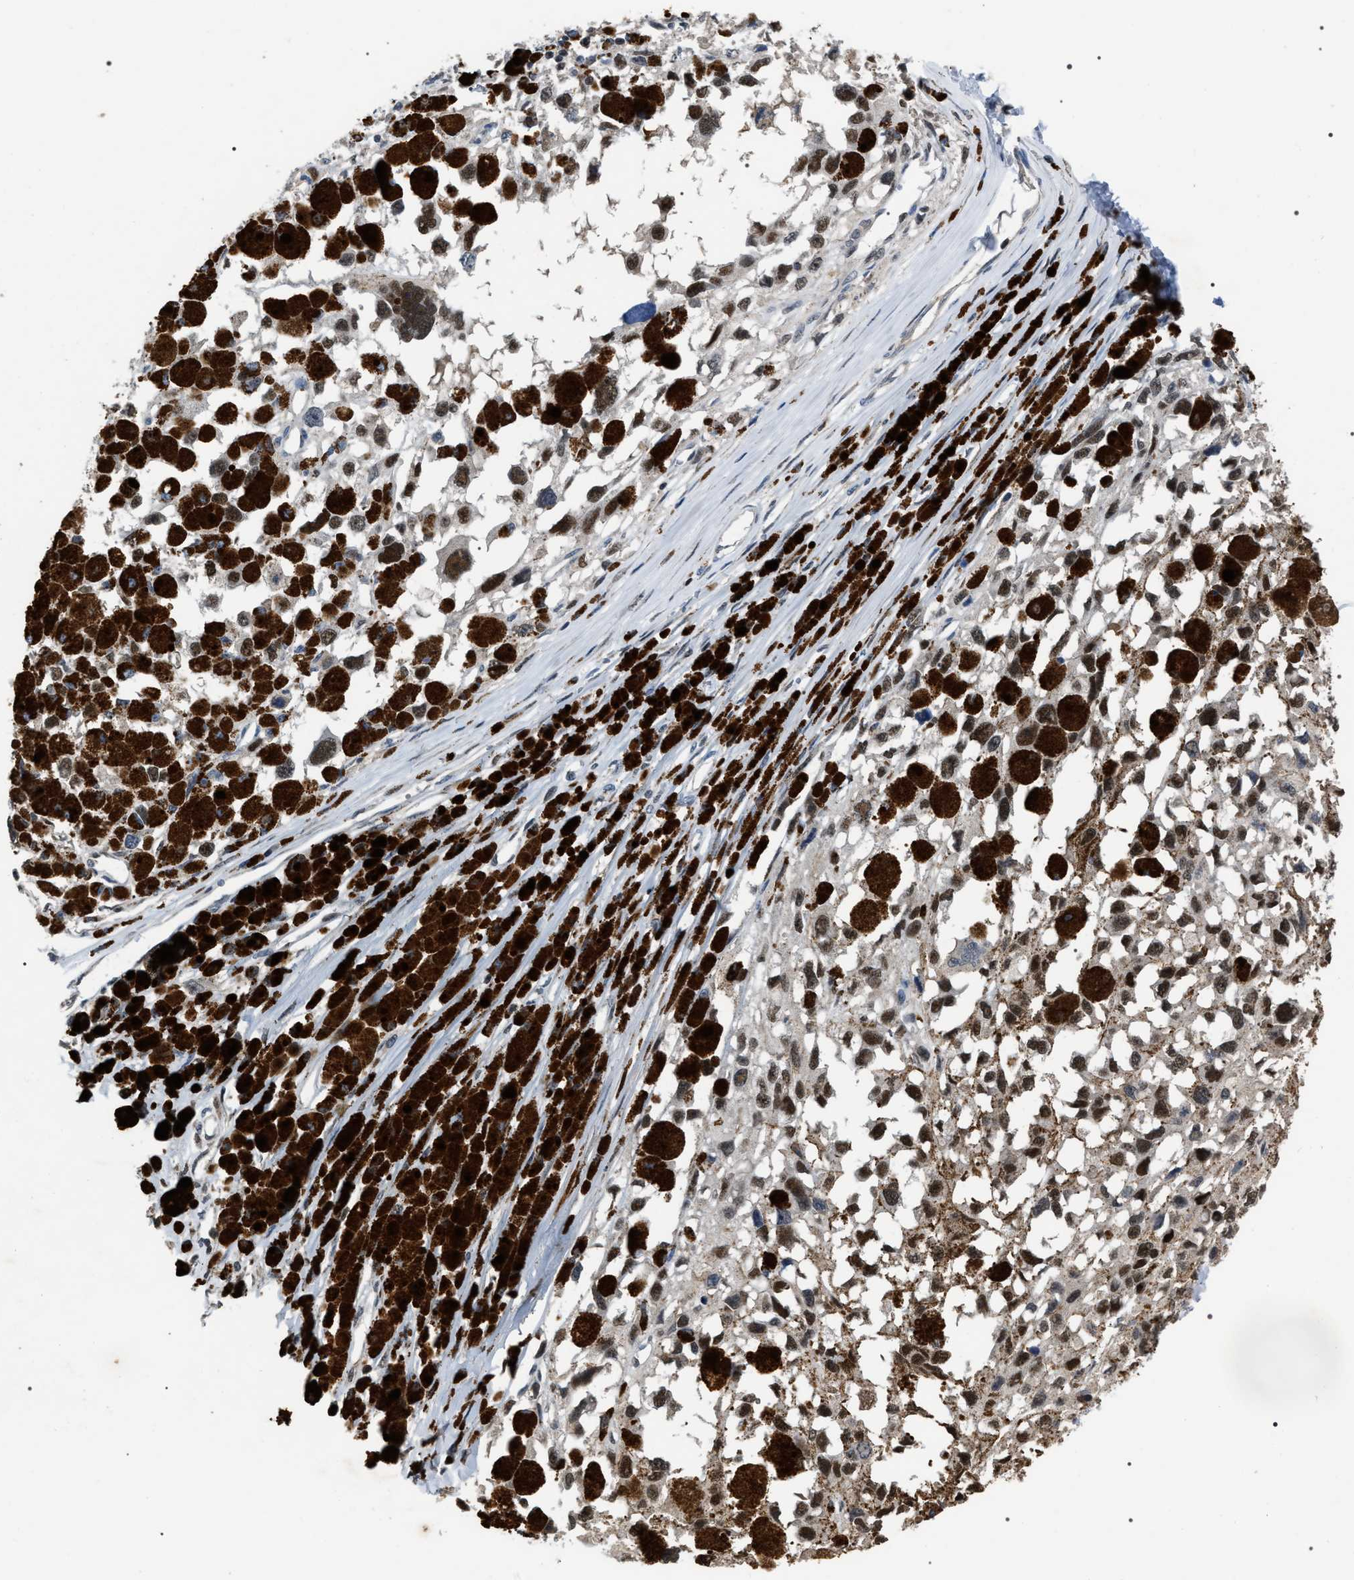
{"staining": {"intensity": "moderate", "quantity": ">75%", "location": "nuclear"}, "tissue": "melanoma", "cell_type": "Tumor cells", "image_type": "cancer", "snomed": [{"axis": "morphology", "description": "Malignant melanoma, Metastatic site"}, {"axis": "topography", "description": "Lymph node"}], "caption": "IHC (DAB) staining of melanoma reveals moderate nuclear protein expression in approximately >75% of tumor cells. (Brightfield microscopy of DAB IHC at high magnification).", "gene": "C7orf25", "patient": {"sex": "male", "age": 59}}